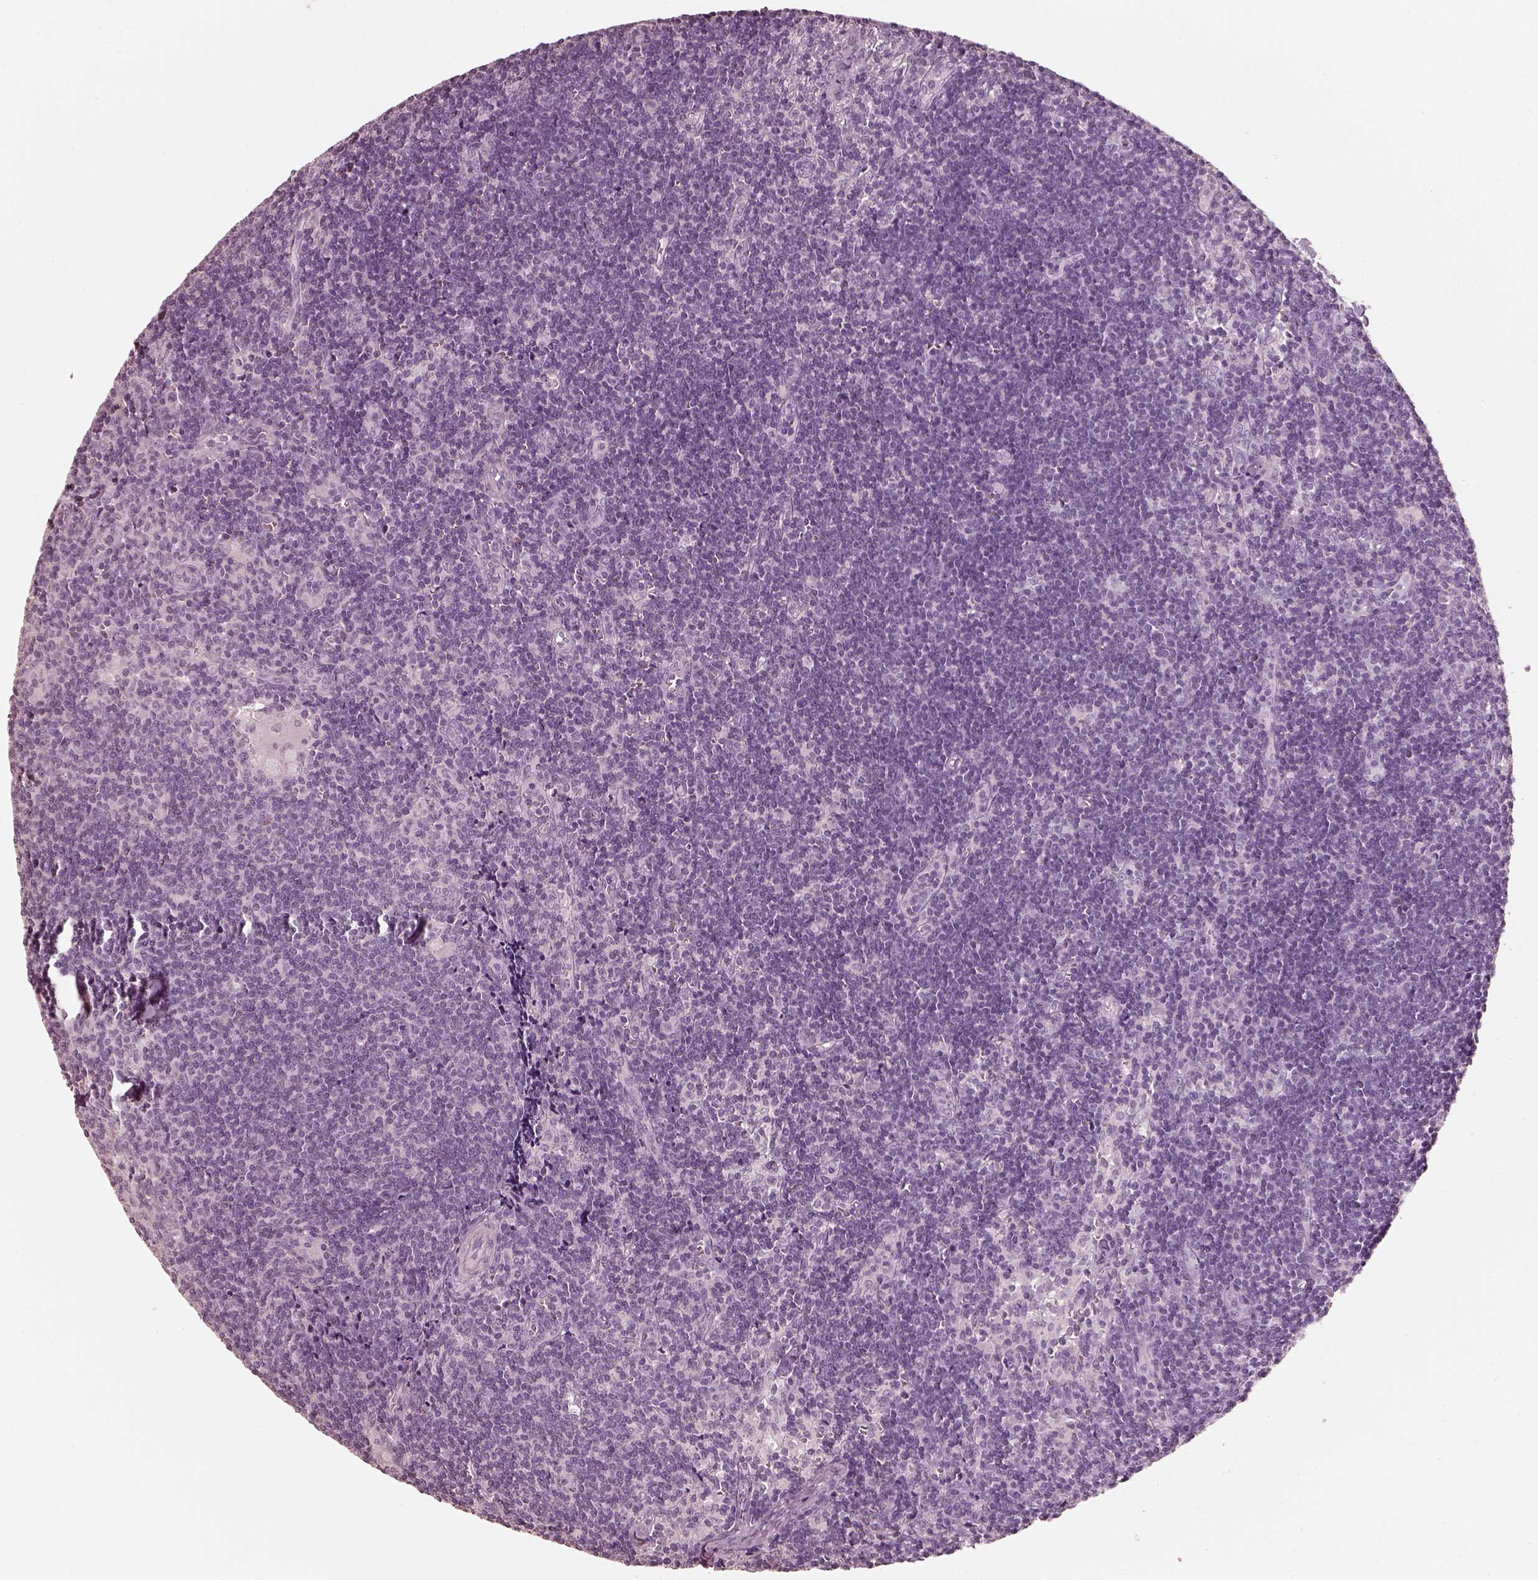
{"staining": {"intensity": "negative", "quantity": "none", "location": "none"}, "tissue": "lymph node", "cell_type": "Germinal center cells", "image_type": "normal", "snomed": [{"axis": "morphology", "description": "Normal tissue, NOS"}, {"axis": "topography", "description": "Lymph node"}], "caption": "Germinal center cells show no significant protein positivity in unremarkable lymph node. (Brightfield microscopy of DAB (3,3'-diaminobenzidine) immunohistochemistry at high magnification).", "gene": "R3HDML", "patient": {"sex": "female", "age": 52}}